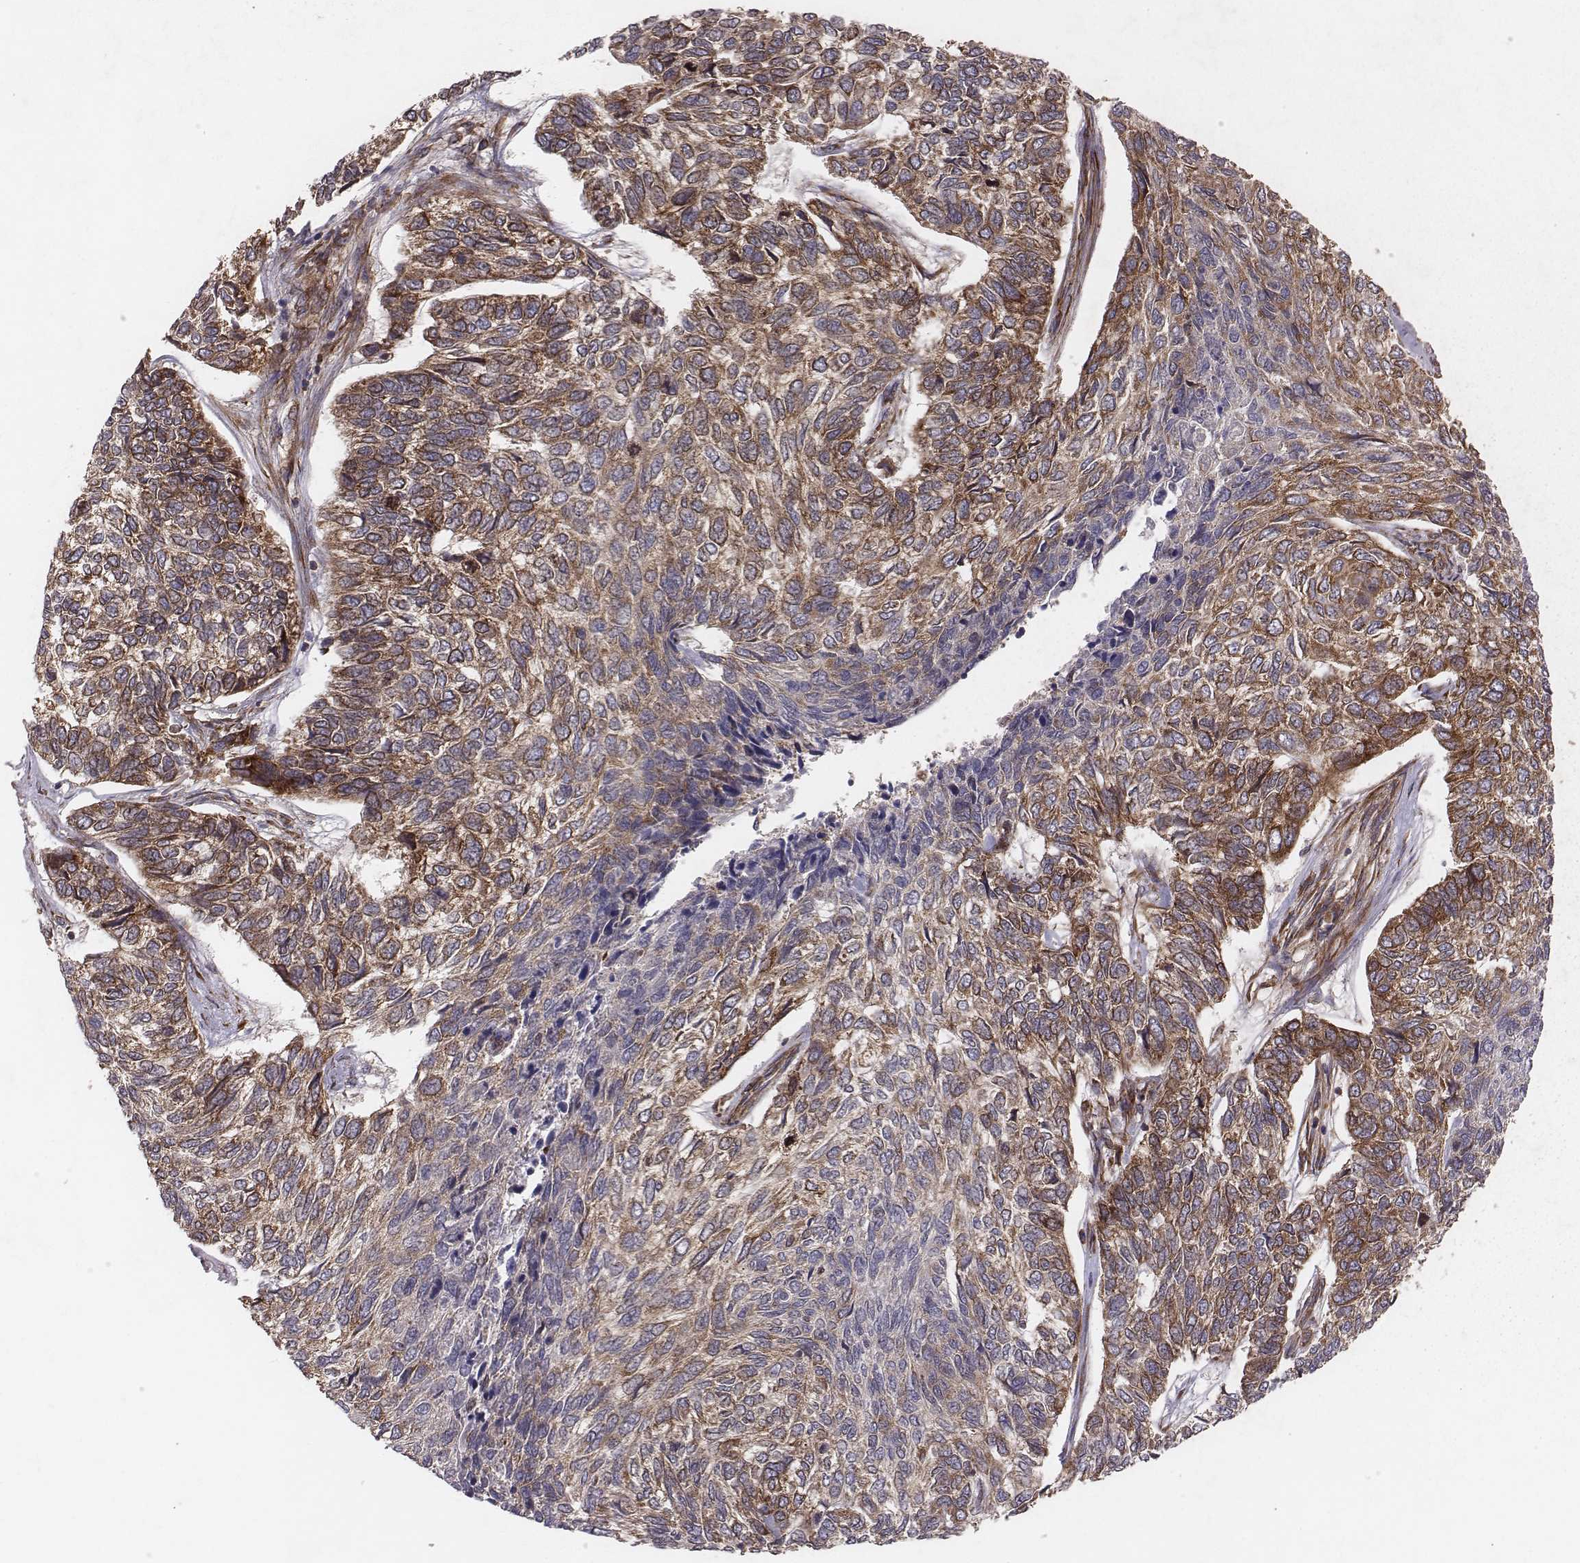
{"staining": {"intensity": "moderate", "quantity": ">75%", "location": "cytoplasmic/membranous"}, "tissue": "skin cancer", "cell_type": "Tumor cells", "image_type": "cancer", "snomed": [{"axis": "morphology", "description": "Basal cell carcinoma"}, {"axis": "topography", "description": "Skin"}], "caption": "DAB immunohistochemical staining of human basal cell carcinoma (skin) exhibits moderate cytoplasmic/membranous protein expression in approximately >75% of tumor cells. (DAB (3,3'-diaminobenzidine) IHC with brightfield microscopy, high magnification).", "gene": "TXLNA", "patient": {"sex": "female", "age": 65}}